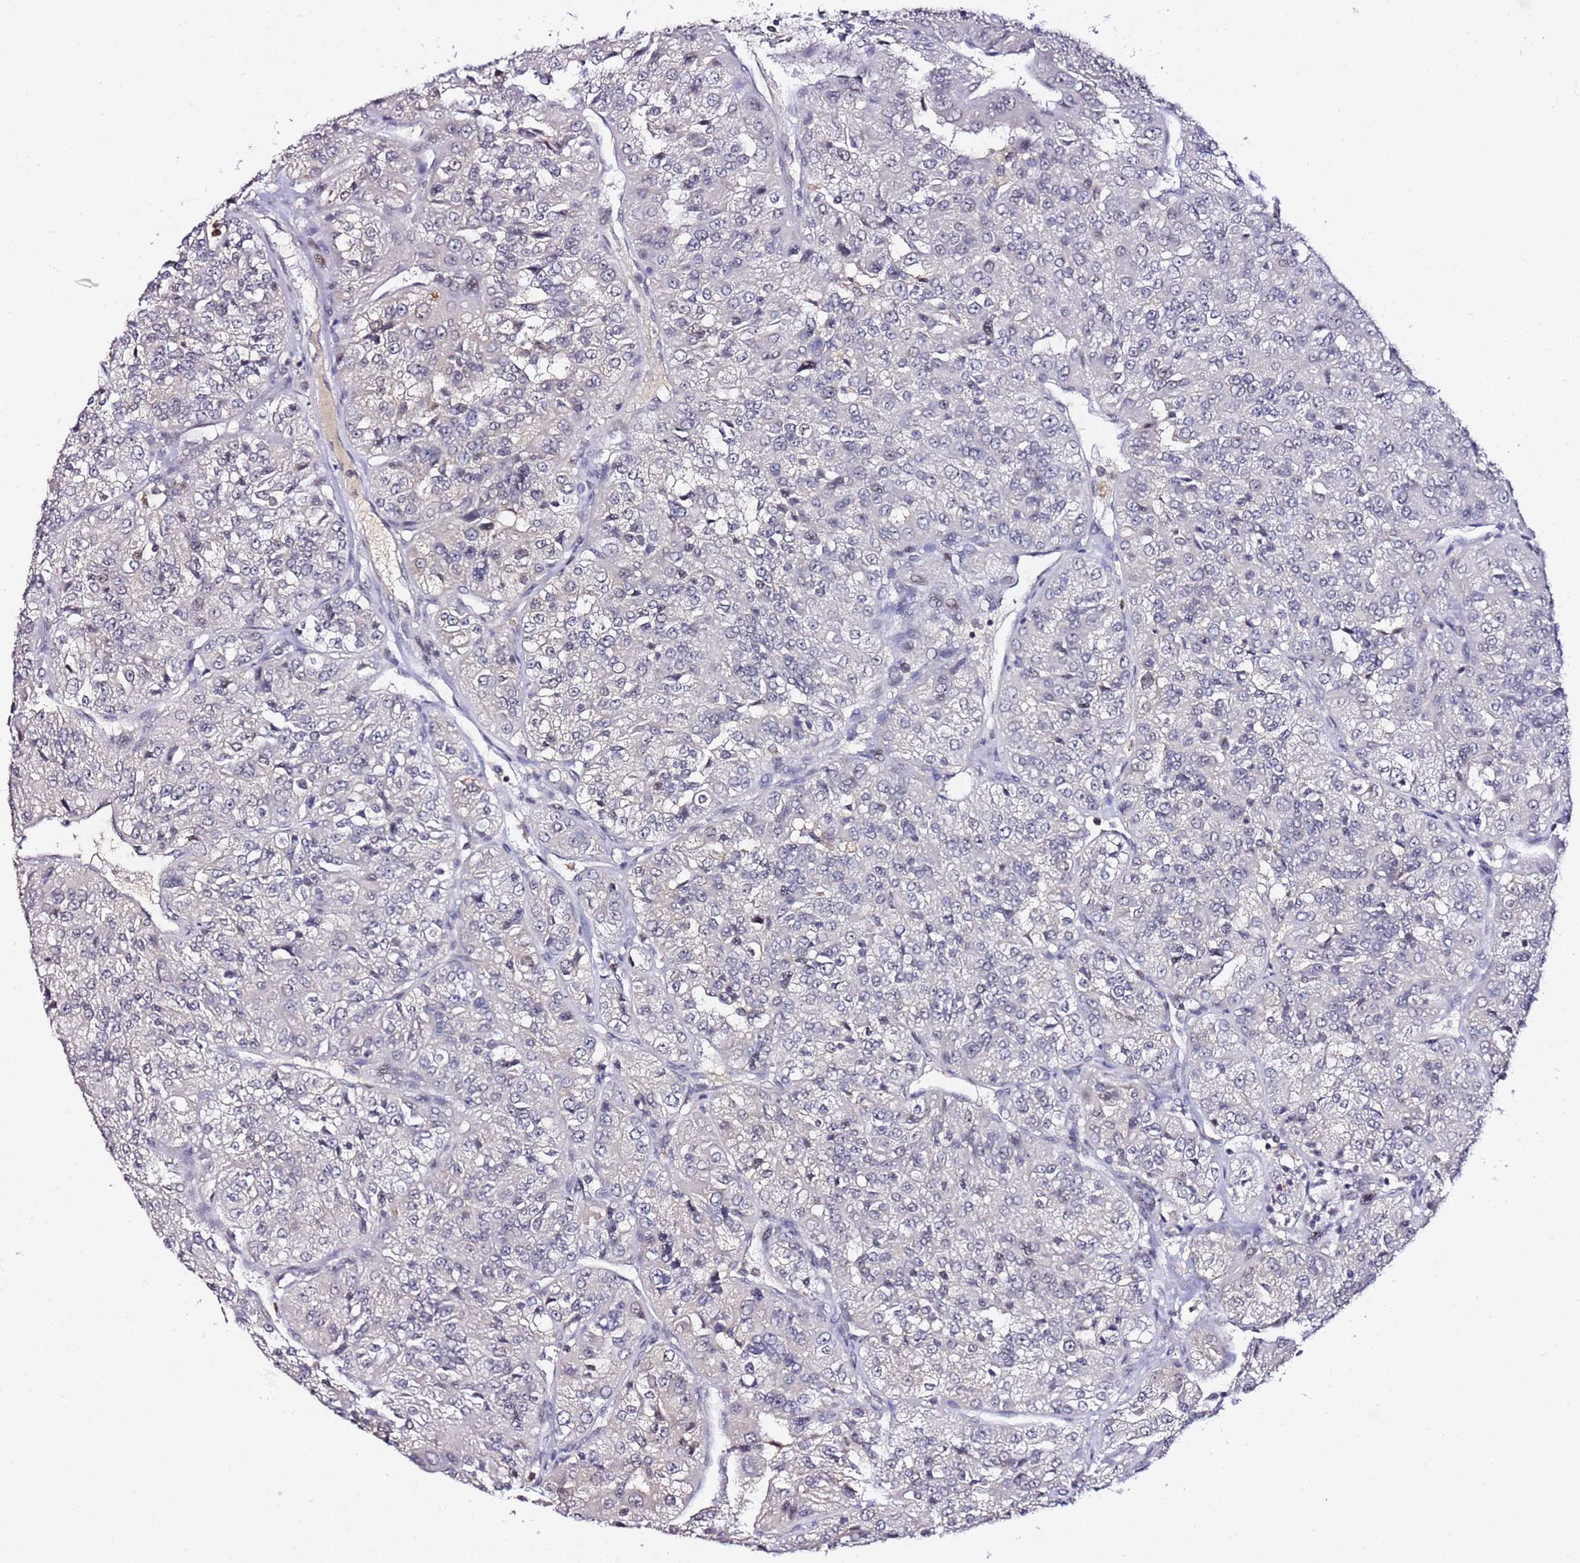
{"staining": {"intensity": "negative", "quantity": "none", "location": "none"}, "tissue": "renal cancer", "cell_type": "Tumor cells", "image_type": "cancer", "snomed": [{"axis": "morphology", "description": "Adenocarcinoma, NOS"}, {"axis": "topography", "description": "Kidney"}], "caption": "High magnification brightfield microscopy of renal cancer (adenocarcinoma) stained with DAB (3,3'-diaminobenzidine) (brown) and counterstained with hematoxylin (blue): tumor cells show no significant positivity. (DAB (3,3'-diaminobenzidine) immunohistochemistry (IHC), high magnification).", "gene": "FCF1", "patient": {"sex": "female", "age": 63}}